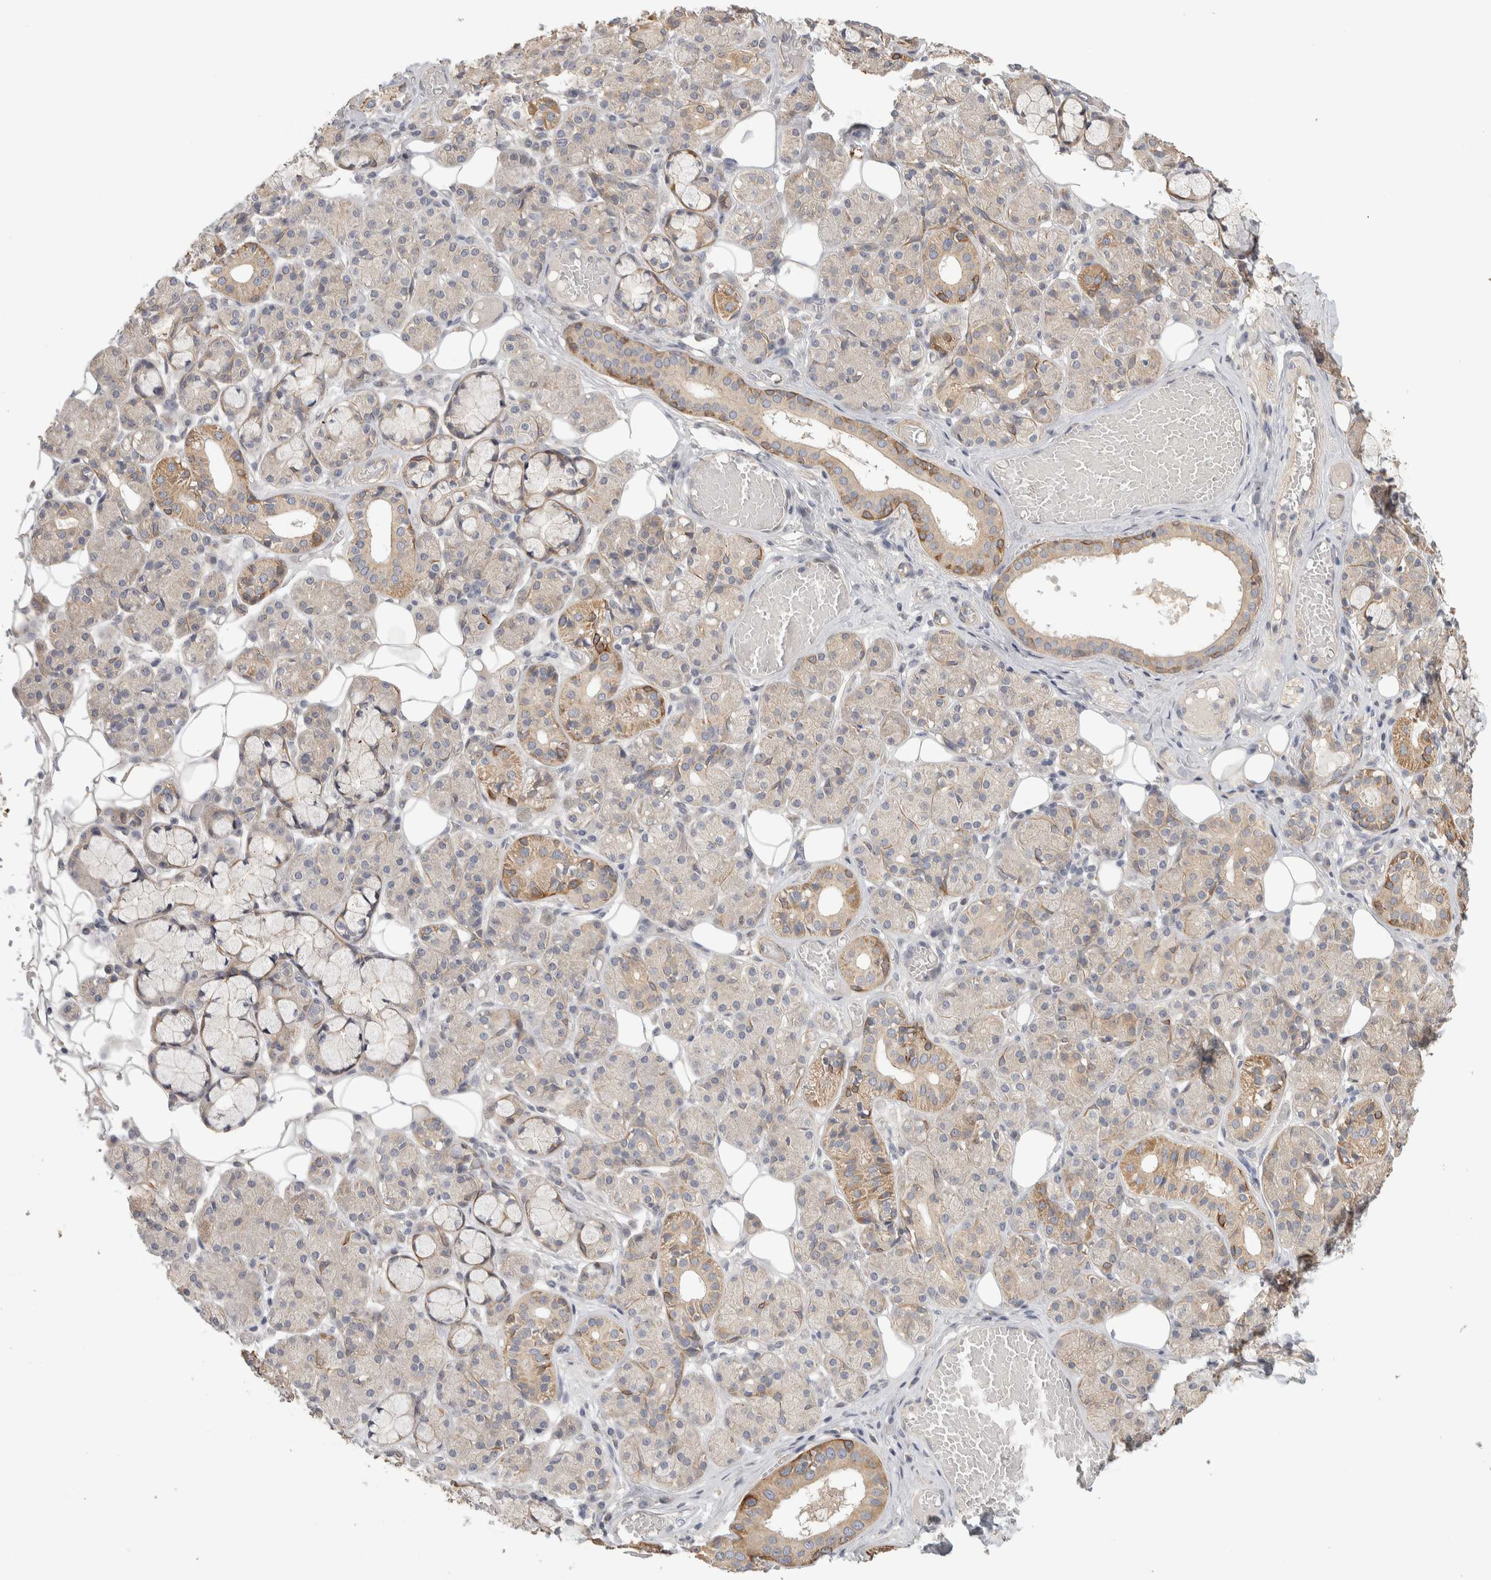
{"staining": {"intensity": "moderate", "quantity": "<25%", "location": "cytoplasmic/membranous"}, "tissue": "salivary gland", "cell_type": "Glandular cells", "image_type": "normal", "snomed": [{"axis": "morphology", "description": "Normal tissue, NOS"}, {"axis": "topography", "description": "Salivary gland"}], "caption": "Moderate cytoplasmic/membranous protein expression is identified in about <25% of glandular cells in salivary gland. (DAB IHC, brown staining for protein, blue staining for nuclei).", "gene": "DCXR", "patient": {"sex": "male", "age": 63}}